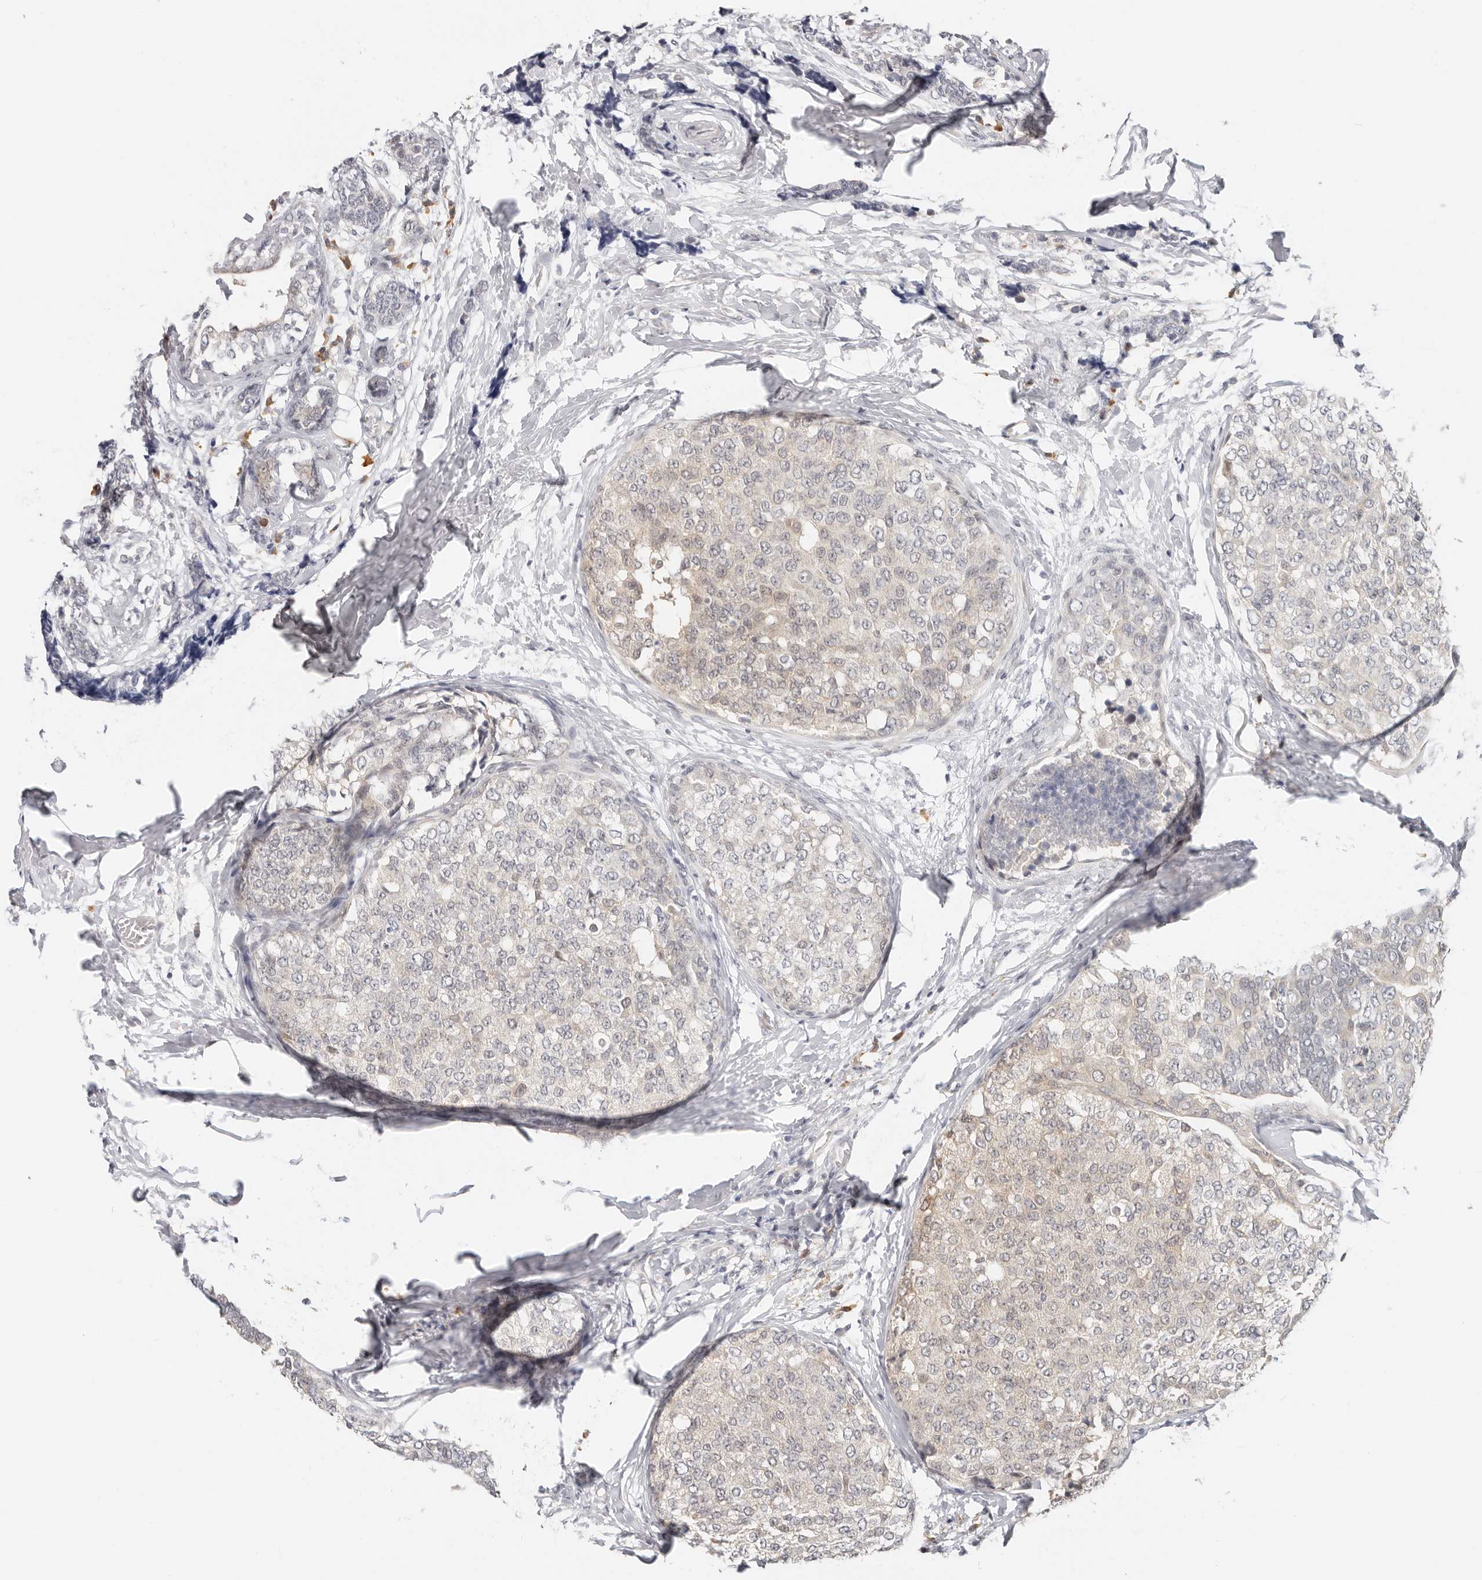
{"staining": {"intensity": "weak", "quantity": "<25%", "location": "cytoplasmic/membranous"}, "tissue": "breast cancer", "cell_type": "Tumor cells", "image_type": "cancer", "snomed": [{"axis": "morphology", "description": "Normal tissue, NOS"}, {"axis": "morphology", "description": "Duct carcinoma"}, {"axis": "topography", "description": "Breast"}], "caption": "A high-resolution image shows immunohistochemistry staining of breast cancer, which demonstrates no significant positivity in tumor cells.", "gene": "LARP7", "patient": {"sex": "female", "age": 43}}